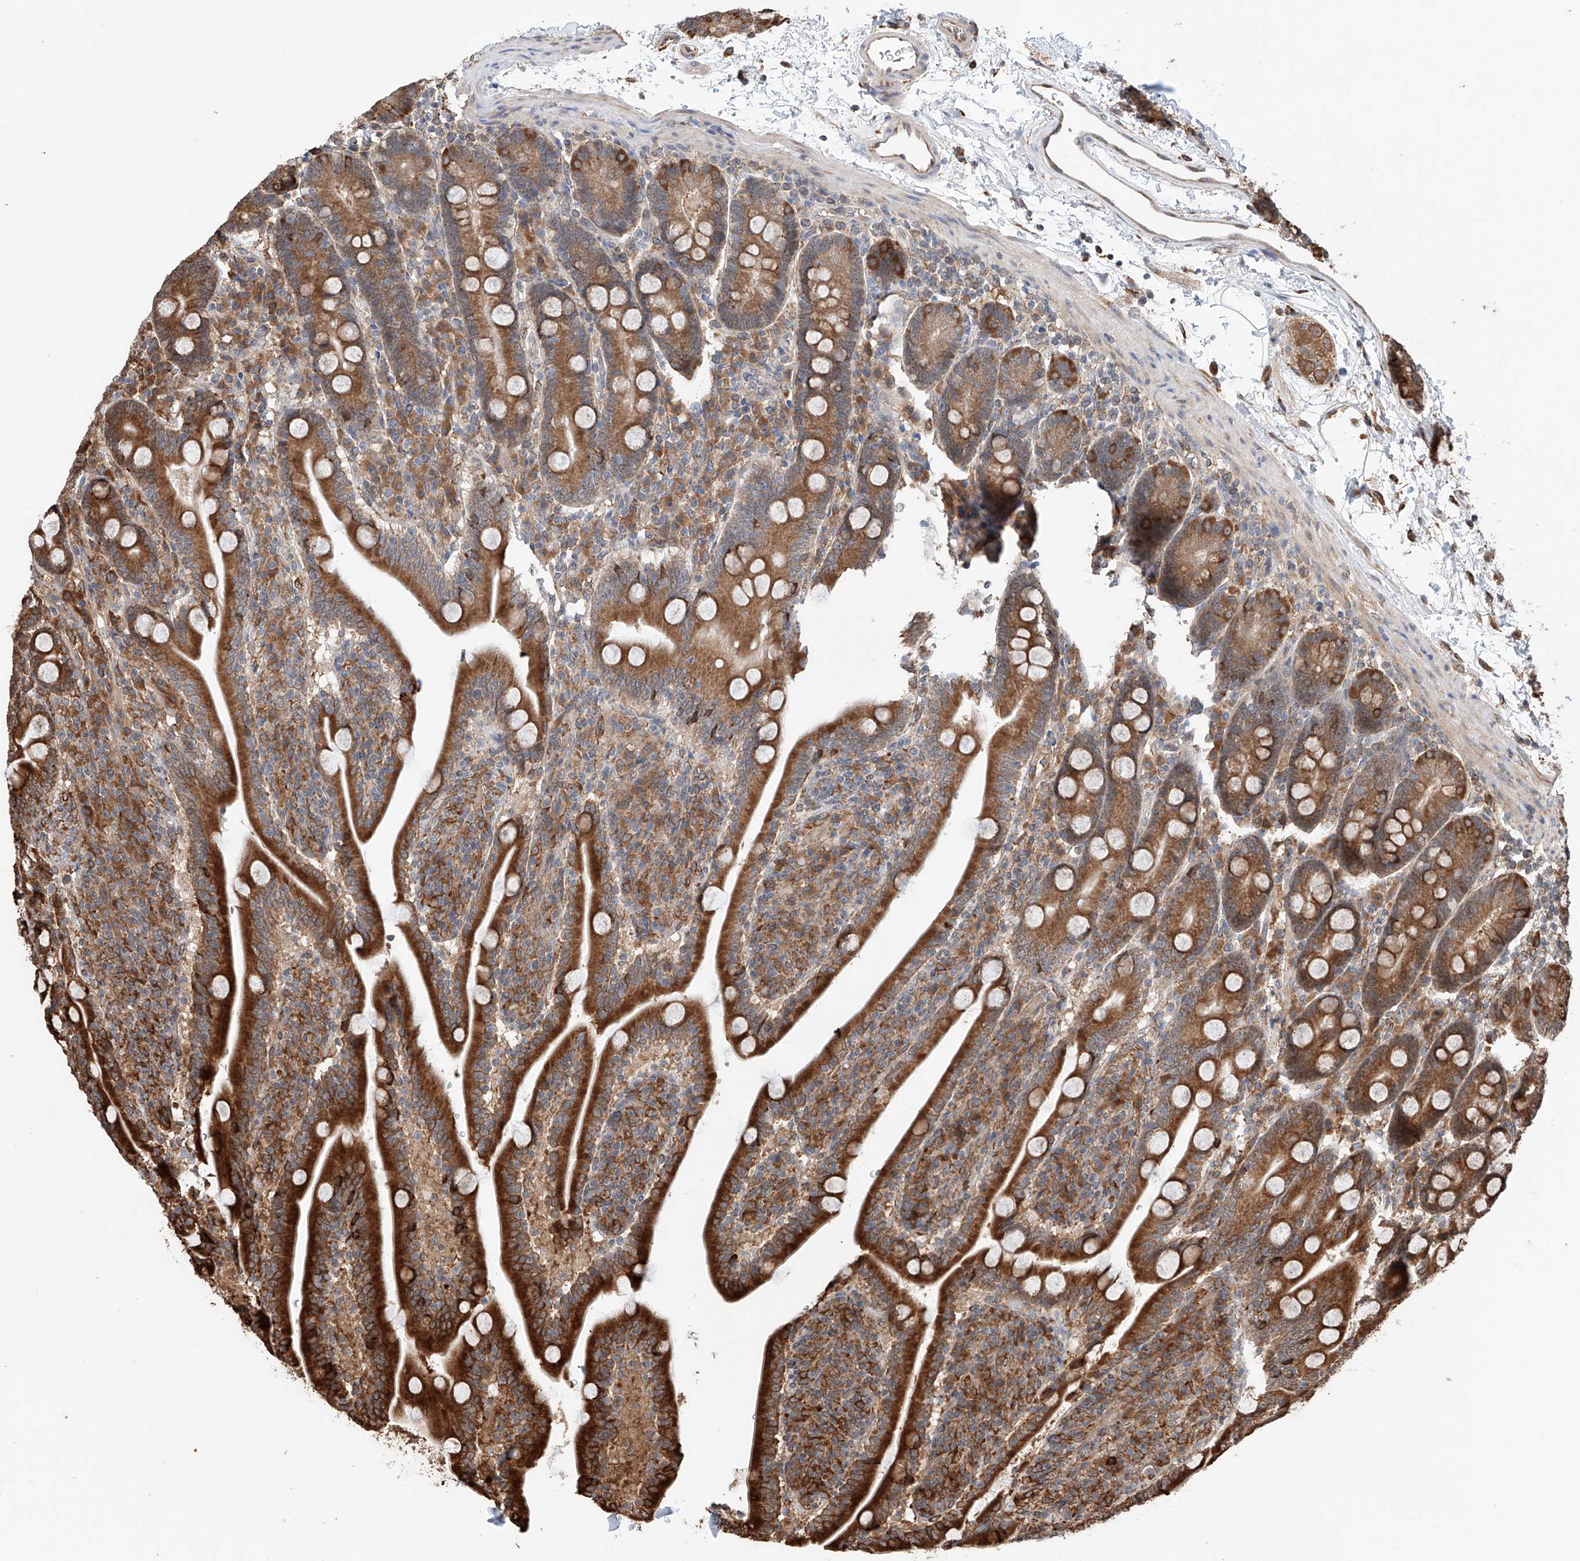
{"staining": {"intensity": "strong", "quantity": ">75%", "location": "cytoplasmic/membranous"}, "tissue": "duodenum", "cell_type": "Glandular cells", "image_type": "normal", "snomed": [{"axis": "morphology", "description": "Normal tissue, NOS"}, {"axis": "topography", "description": "Duodenum"}], "caption": "Glandular cells display strong cytoplasmic/membranous positivity in about >75% of cells in normal duodenum.", "gene": "DNAH8", "patient": {"sex": "male", "age": 35}}